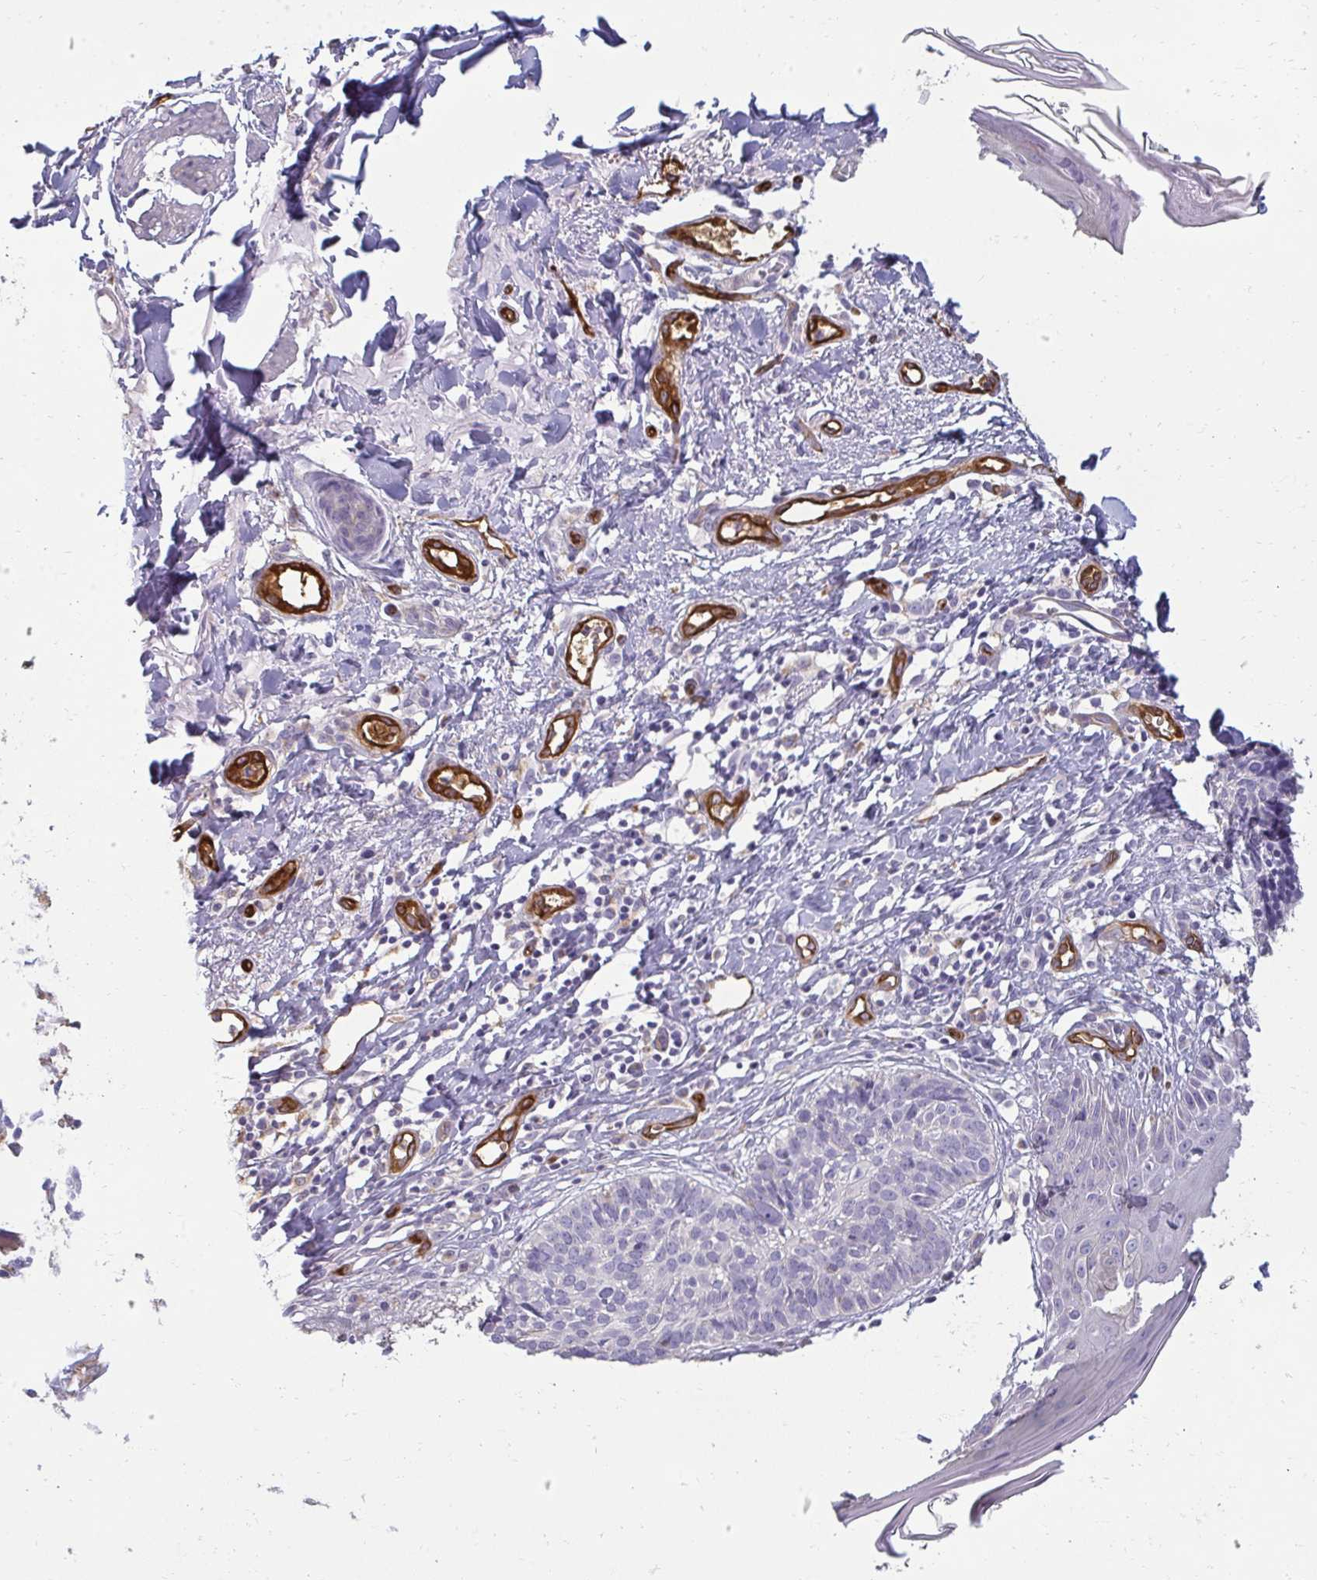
{"staining": {"intensity": "negative", "quantity": "none", "location": "none"}, "tissue": "skin cancer", "cell_type": "Tumor cells", "image_type": "cancer", "snomed": [{"axis": "morphology", "description": "Basal cell carcinoma"}, {"axis": "topography", "description": "Skin"}], "caption": "Human basal cell carcinoma (skin) stained for a protein using immunohistochemistry reveals no positivity in tumor cells.", "gene": "PDE2A", "patient": {"sex": "male", "age": 68}}